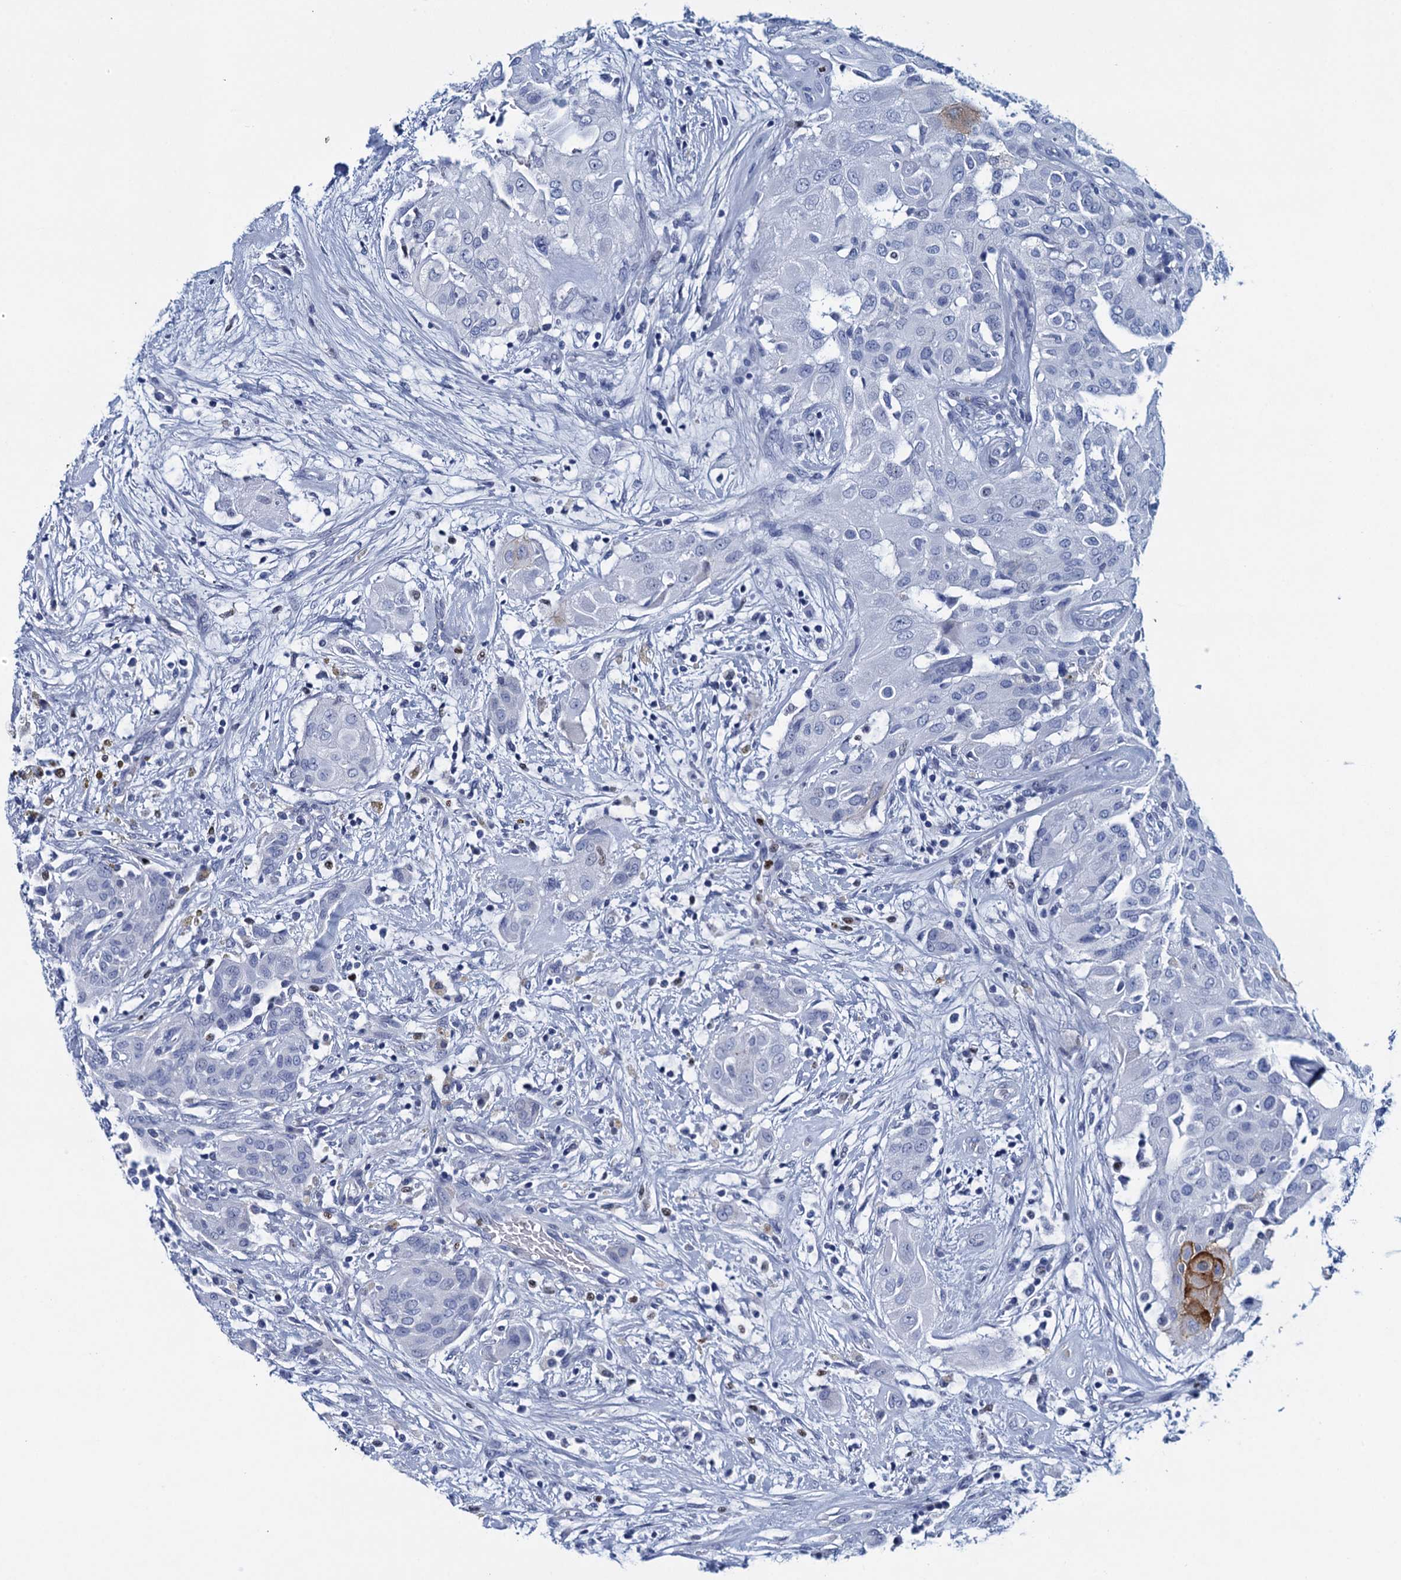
{"staining": {"intensity": "negative", "quantity": "none", "location": "none"}, "tissue": "thyroid cancer", "cell_type": "Tumor cells", "image_type": "cancer", "snomed": [{"axis": "morphology", "description": "Papillary adenocarcinoma, NOS"}, {"axis": "topography", "description": "Thyroid gland"}], "caption": "Thyroid cancer (papillary adenocarcinoma) was stained to show a protein in brown. There is no significant expression in tumor cells.", "gene": "RHCG", "patient": {"sex": "female", "age": 59}}